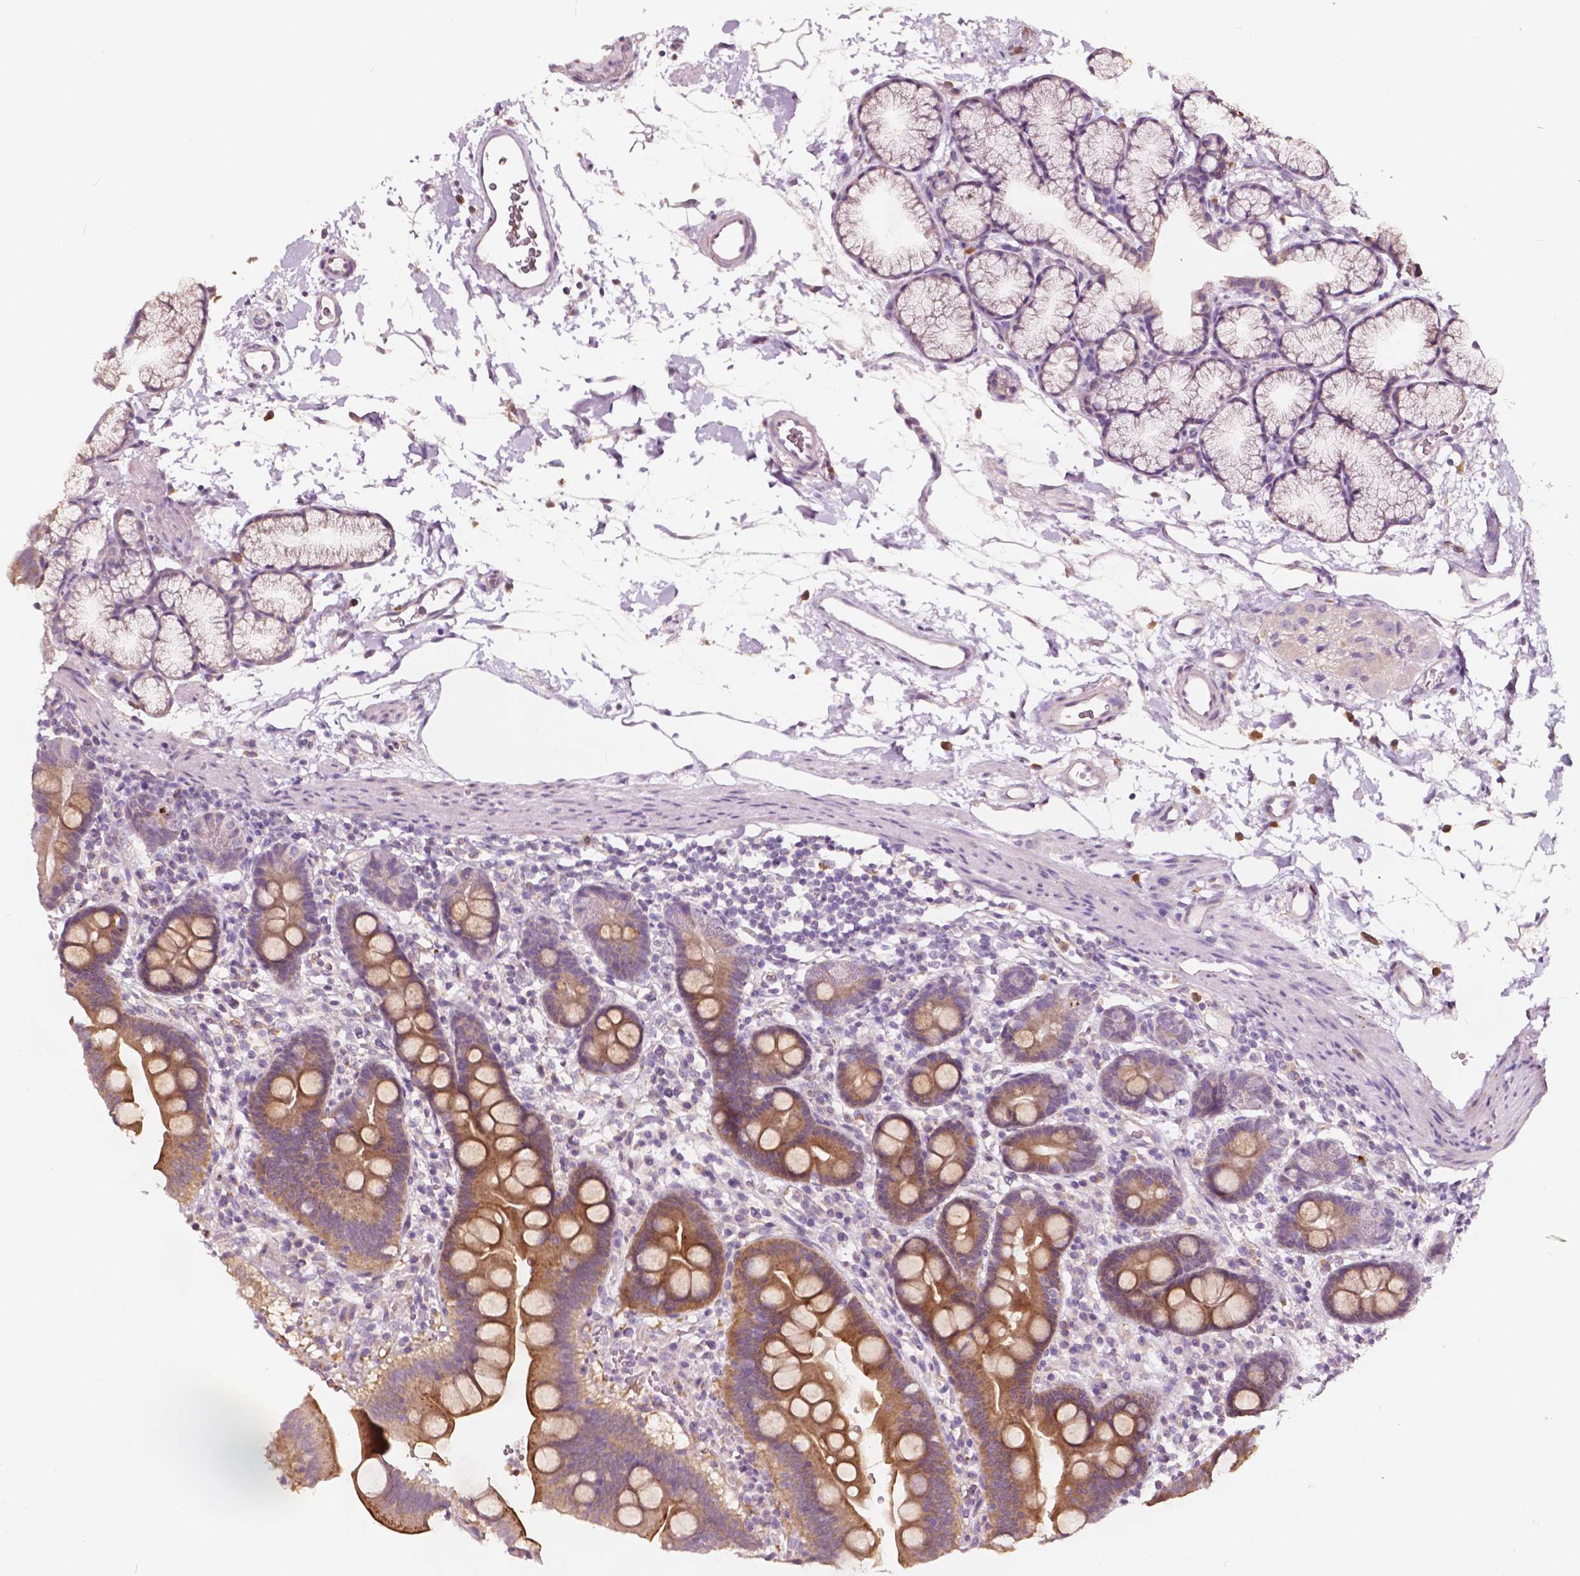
{"staining": {"intensity": "moderate", "quantity": "25%-75%", "location": "cytoplasmic/membranous"}, "tissue": "duodenum", "cell_type": "Glandular cells", "image_type": "normal", "snomed": [{"axis": "morphology", "description": "Normal tissue, NOS"}, {"axis": "topography", "description": "Duodenum"}], "caption": "Immunohistochemistry staining of benign duodenum, which shows medium levels of moderate cytoplasmic/membranous expression in about 25%-75% of glandular cells indicating moderate cytoplasmic/membranous protein expression. The staining was performed using DAB (3,3'-diaminobenzidine) (brown) for protein detection and nuclei were counterstained in hematoxylin (blue).", "gene": "NPC1L1", "patient": {"sex": "male", "age": 59}}